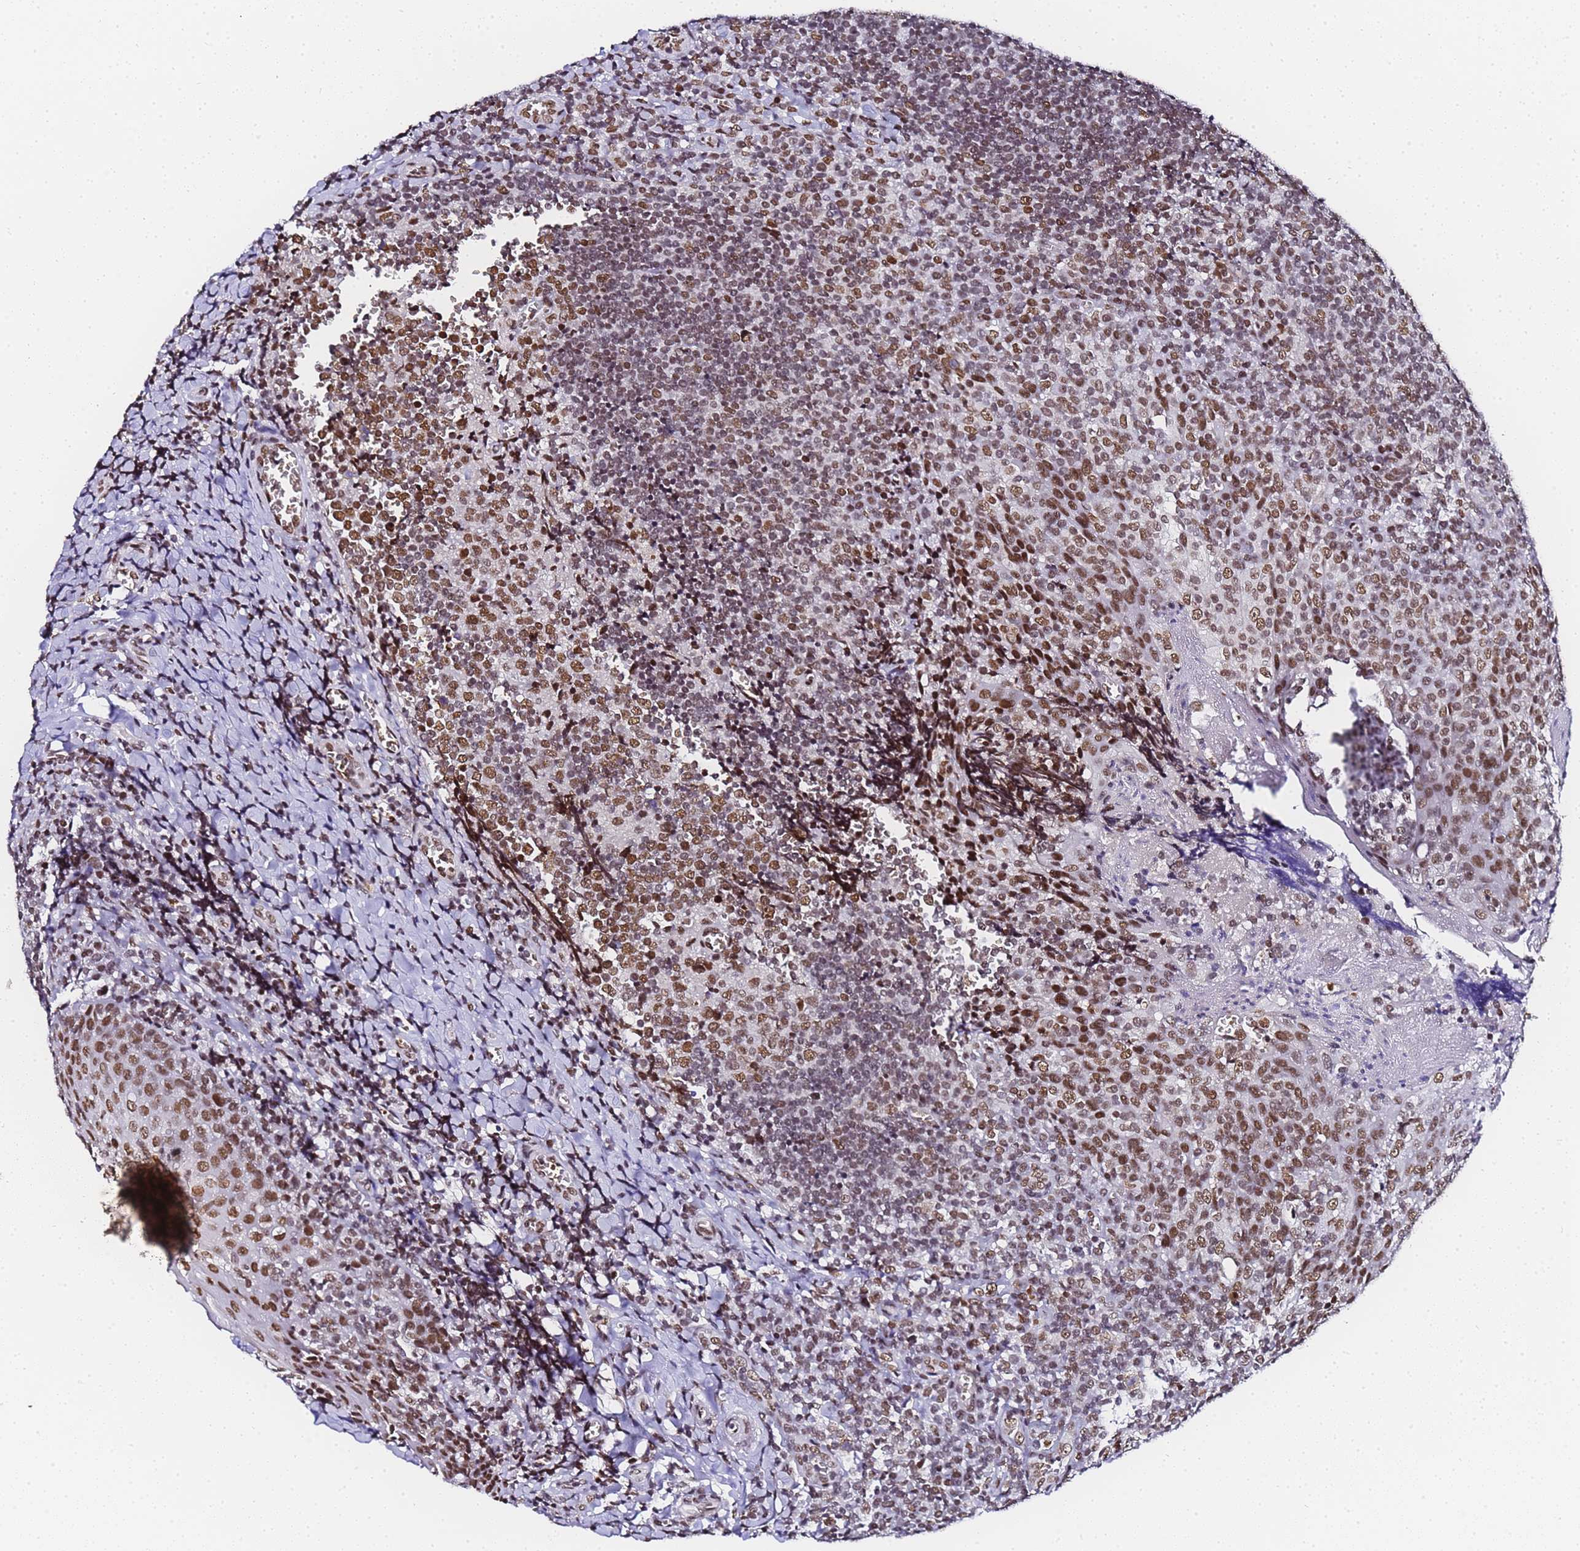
{"staining": {"intensity": "moderate", "quantity": ">75%", "location": "nuclear"}, "tissue": "tonsil", "cell_type": "Germinal center cells", "image_type": "normal", "snomed": [{"axis": "morphology", "description": "Normal tissue, NOS"}, {"axis": "topography", "description": "Tonsil"}], "caption": "Tonsil stained with immunohistochemistry exhibits moderate nuclear staining in about >75% of germinal center cells. (DAB (3,3'-diaminobenzidine) IHC with brightfield microscopy, high magnification).", "gene": "POLR1A", "patient": {"sex": "male", "age": 27}}